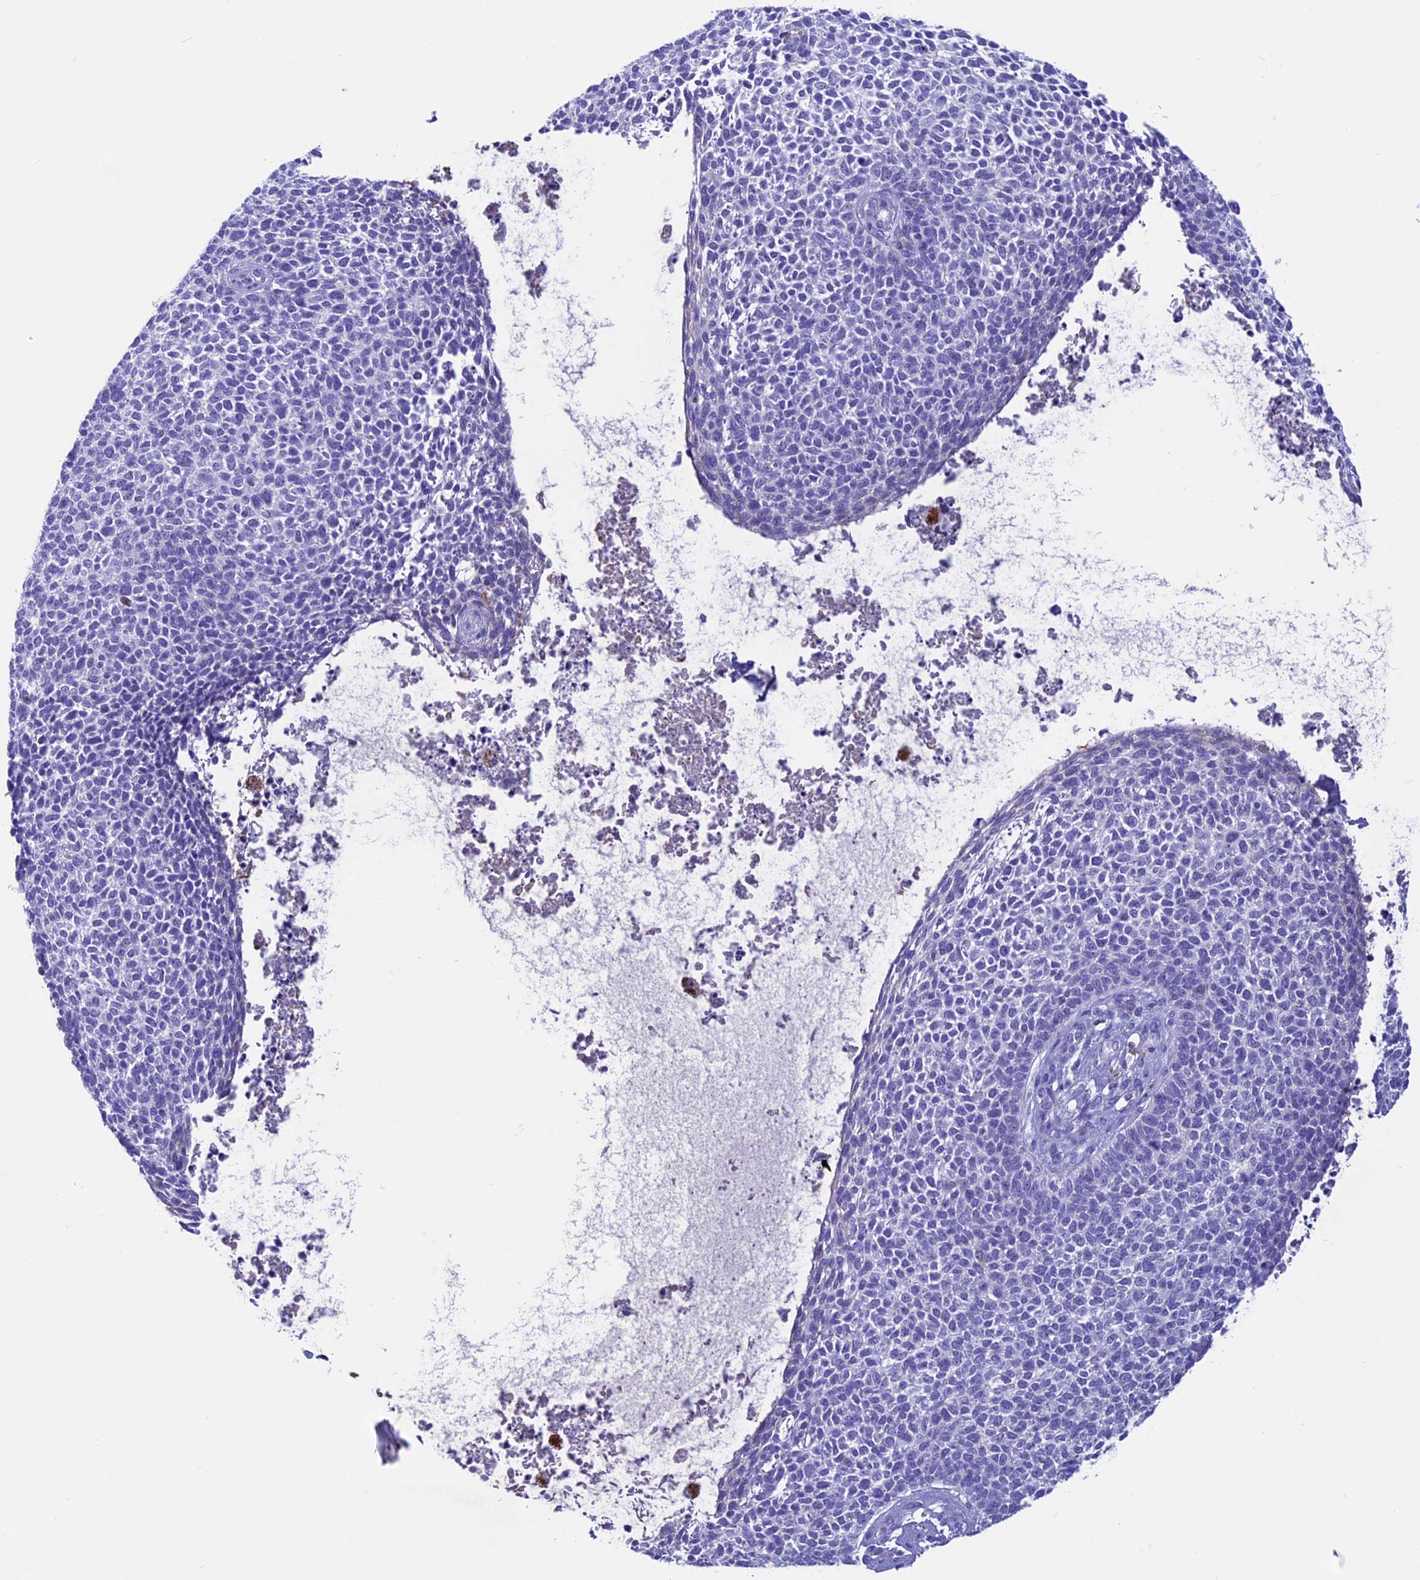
{"staining": {"intensity": "negative", "quantity": "none", "location": "none"}, "tissue": "skin cancer", "cell_type": "Tumor cells", "image_type": "cancer", "snomed": [{"axis": "morphology", "description": "Basal cell carcinoma"}, {"axis": "topography", "description": "Skin"}], "caption": "This is an IHC photomicrograph of basal cell carcinoma (skin). There is no staining in tumor cells.", "gene": "IGSF6", "patient": {"sex": "female", "age": 84}}